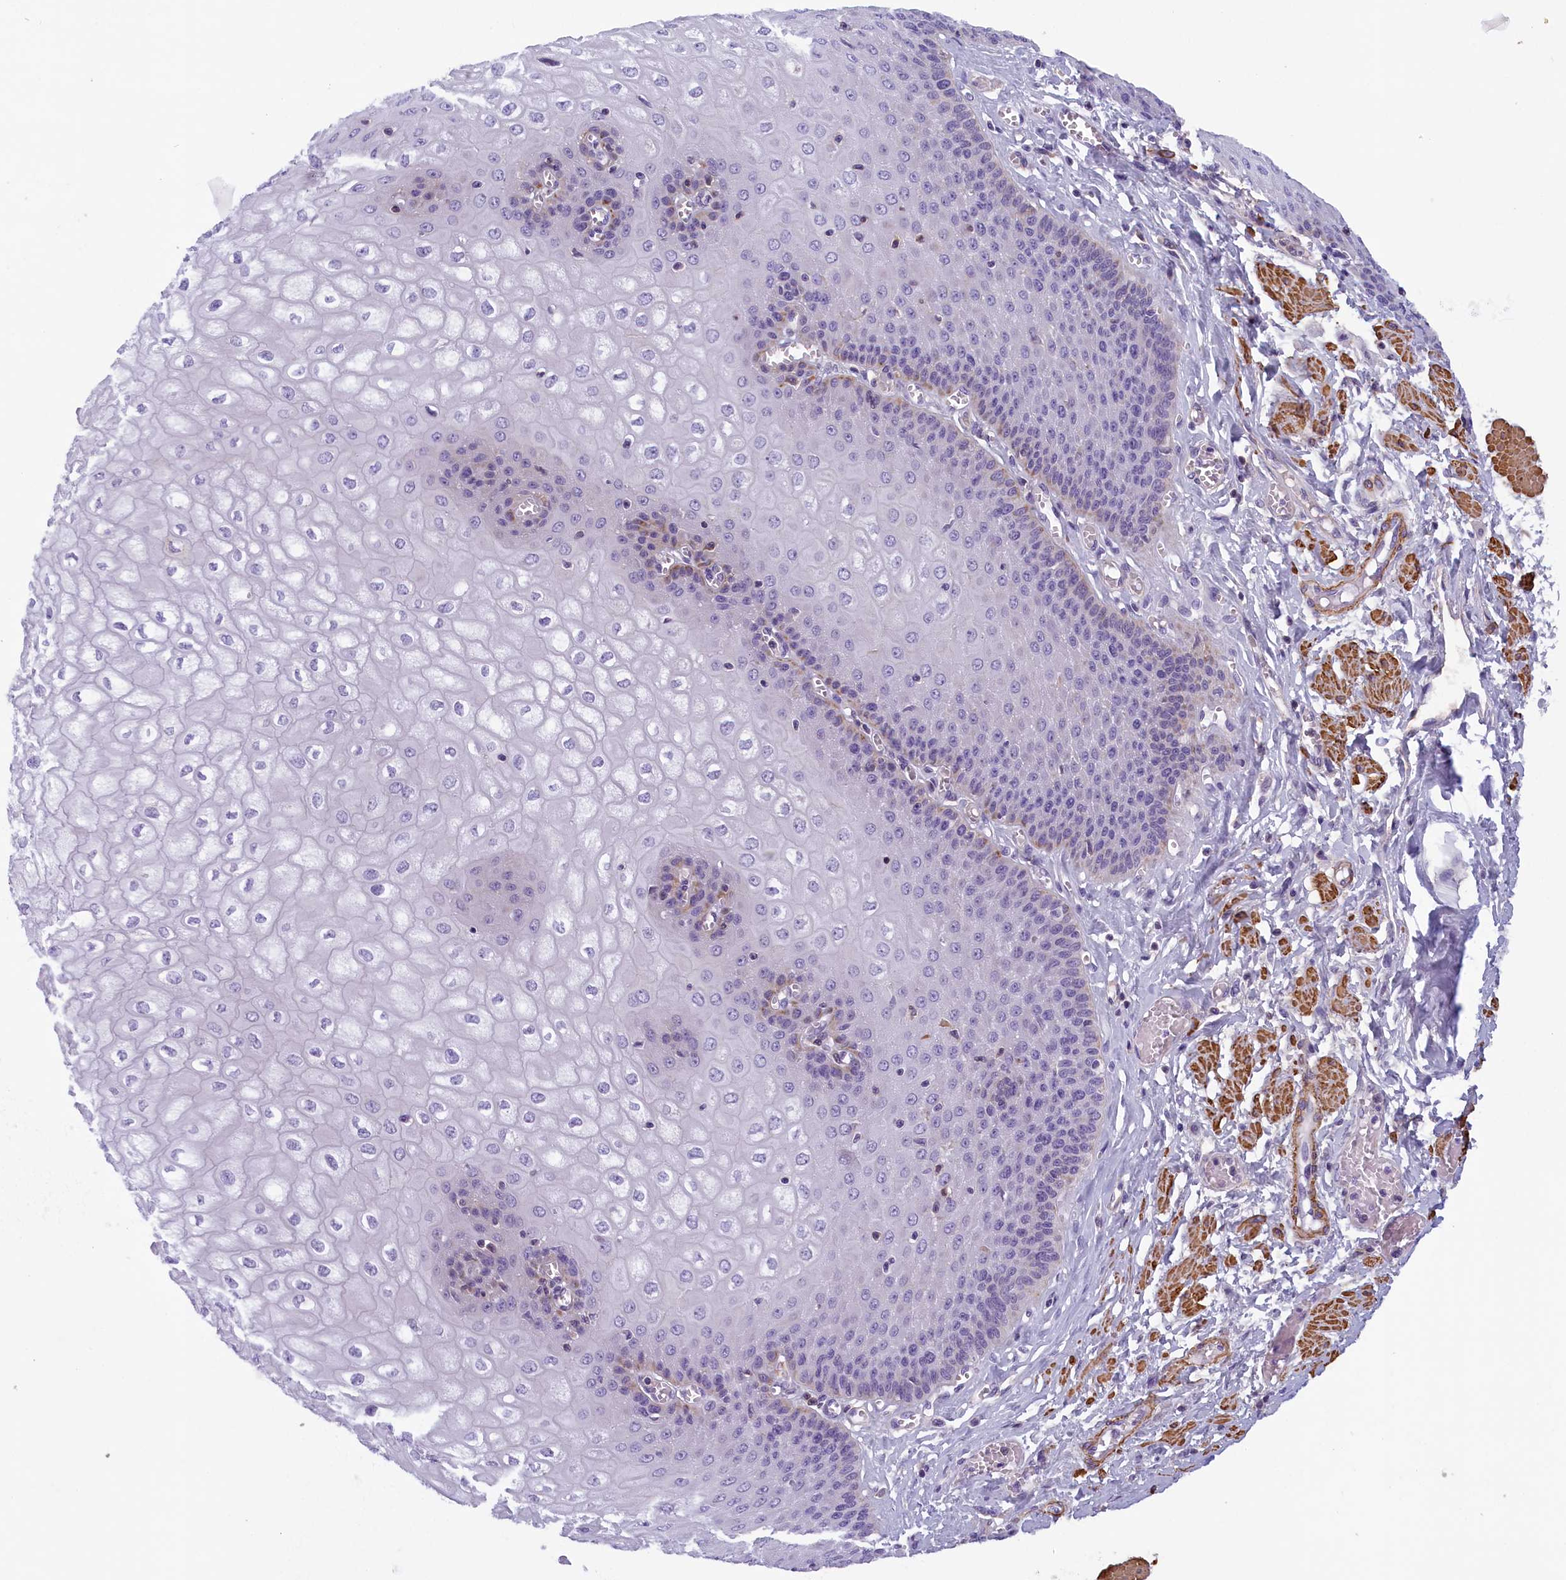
{"staining": {"intensity": "moderate", "quantity": "<25%", "location": "cytoplasmic/membranous"}, "tissue": "esophagus", "cell_type": "Squamous epithelial cells", "image_type": "normal", "snomed": [{"axis": "morphology", "description": "Normal tissue, NOS"}, {"axis": "topography", "description": "Esophagus"}], "caption": "Squamous epithelial cells demonstrate moderate cytoplasmic/membranous positivity in about <25% of cells in benign esophagus. (DAB (3,3'-diaminobenzidine) IHC with brightfield microscopy, high magnification).", "gene": "BCL2L13", "patient": {"sex": "male", "age": 60}}